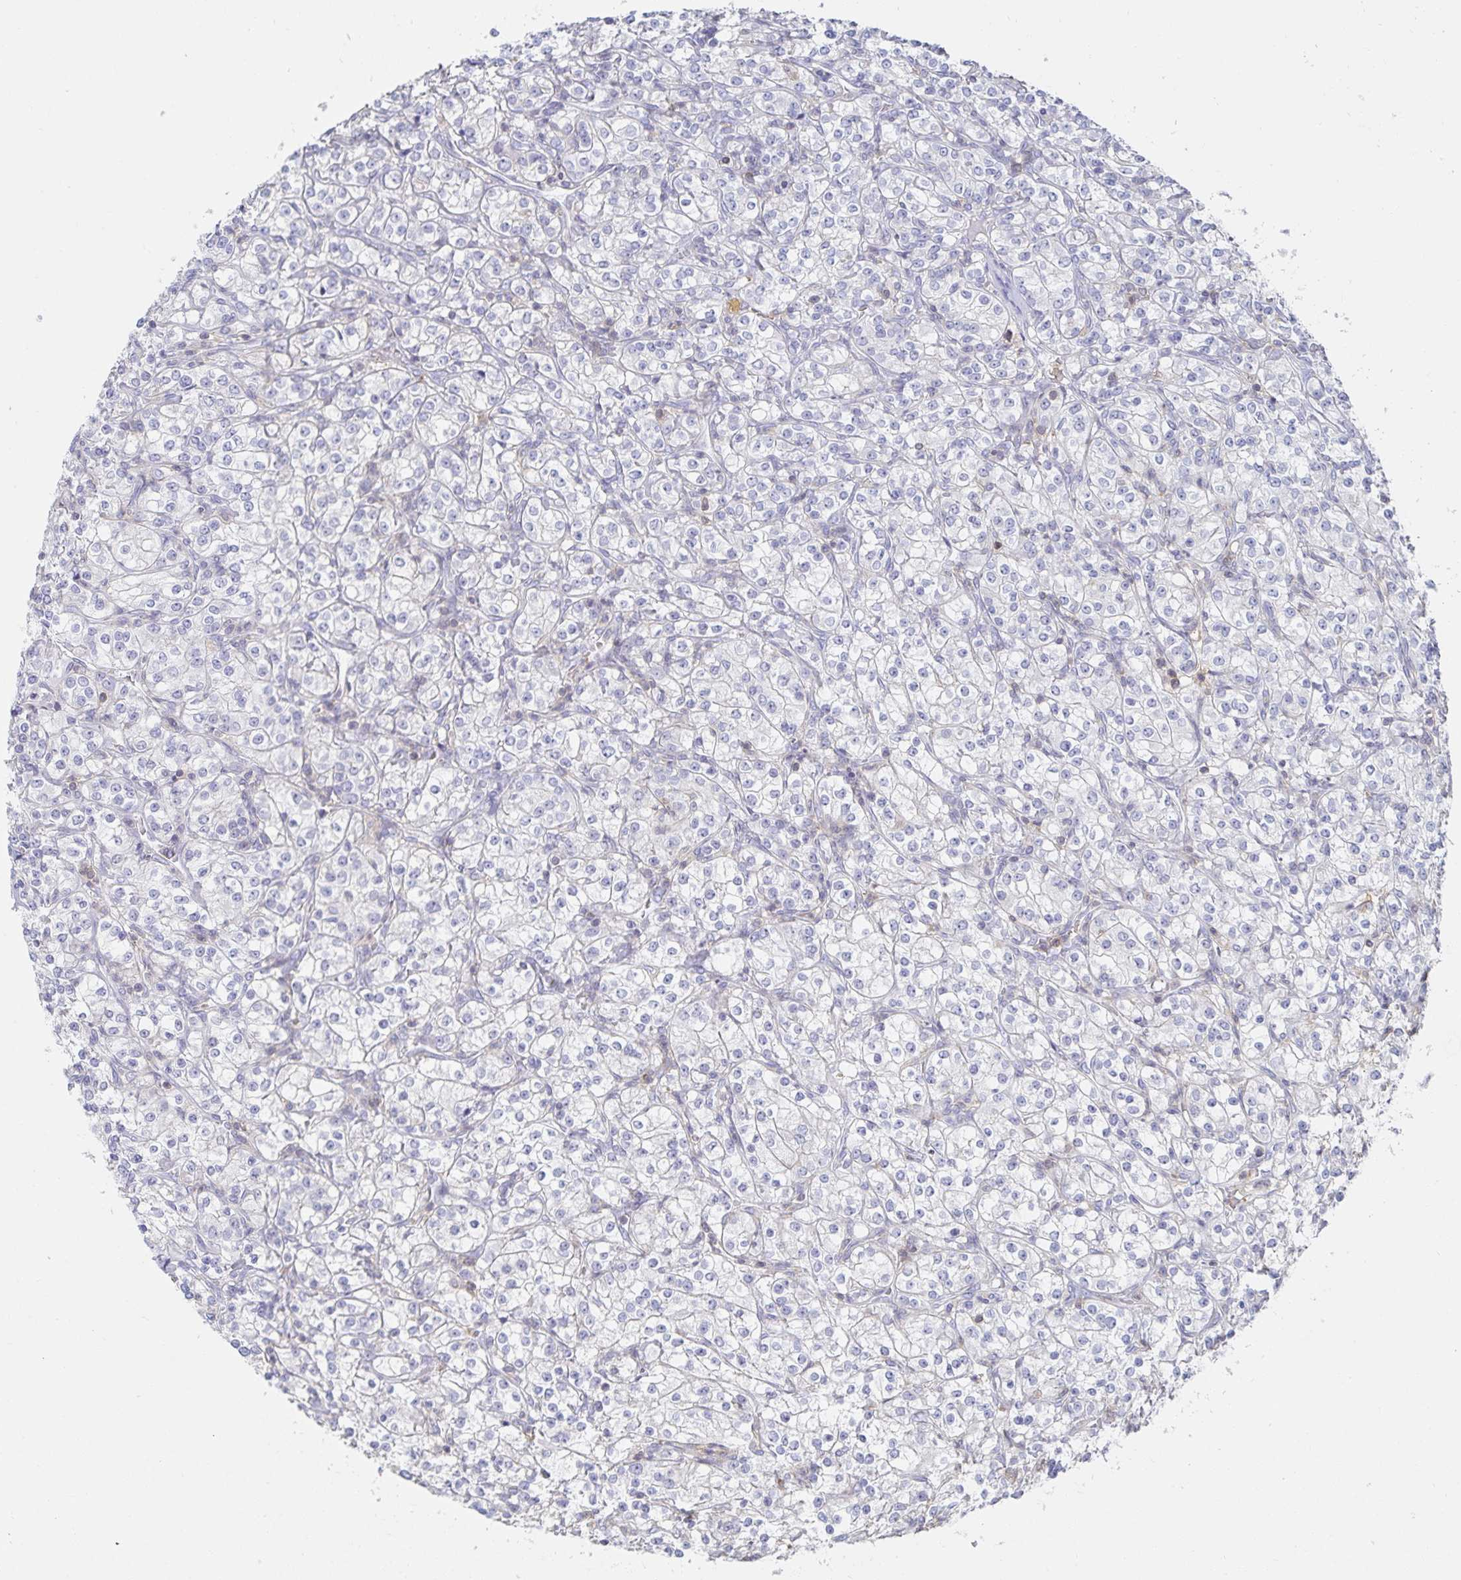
{"staining": {"intensity": "negative", "quantity": "none", "location": "none"}, "tissue": "renal cancer", "cell_type": "Tumor cells", "image_type": "cancer", "snomed": [{"axis": "morphology", "description": "Adenocarcinoma, NOS"}, {"axis": "topography", "description": "Kidney"}], "caption": "This micrograph is of renal cancer stained with IHC to label a protein in brown with the nuclei are counter-stained blue. There is no staining in tumor cells.", "gene": "PIK3CD", "patient": {"sex": "male", "age": 77}}